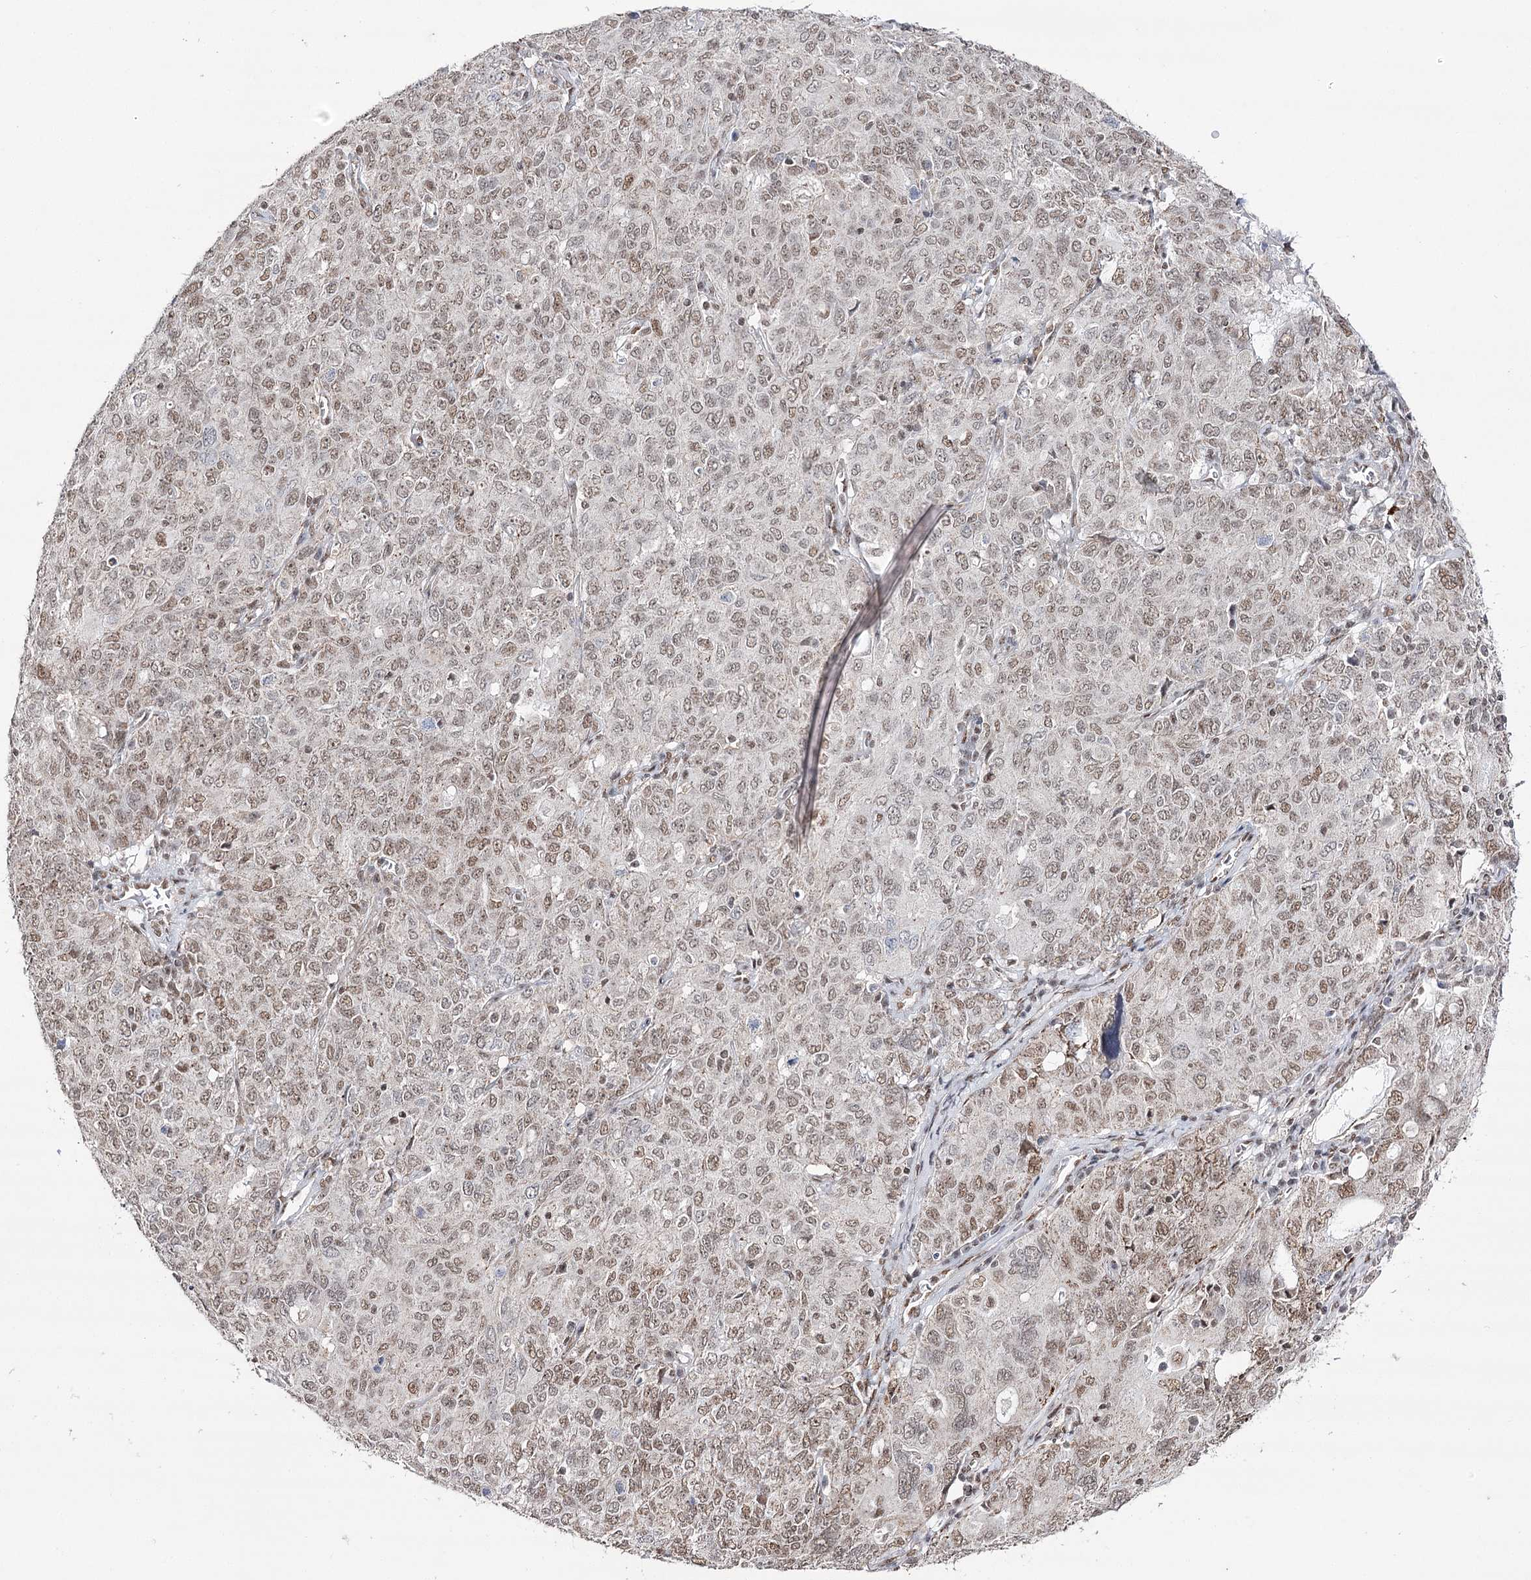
{"staining": {"intensity": "weak", "quantity": "25%-75%", "location": "nuclear"}, "tissue": "ovarian cancer", "cell_type": "Tumor cells", "image_type": "cancer", "snomed": [{"axis": "morphology", "description": "Carcinoma, endometroid"}, {"axis": "topography", "description": "Ovary"}], "caption": "Immunohistochemical staining of human ovarian endometroid carcinoma reveals weak nuclear protein positivity in approximately 25%-75% of tumor cells. The staining is performed using DAB (3,3'-diaminobenzidine) brown chromogen to label protein expression. The nuclei are counter-stained blue using hematoxylin.", "gene": "VGLL4", "patient": {"sex": "female", "age": 62}}